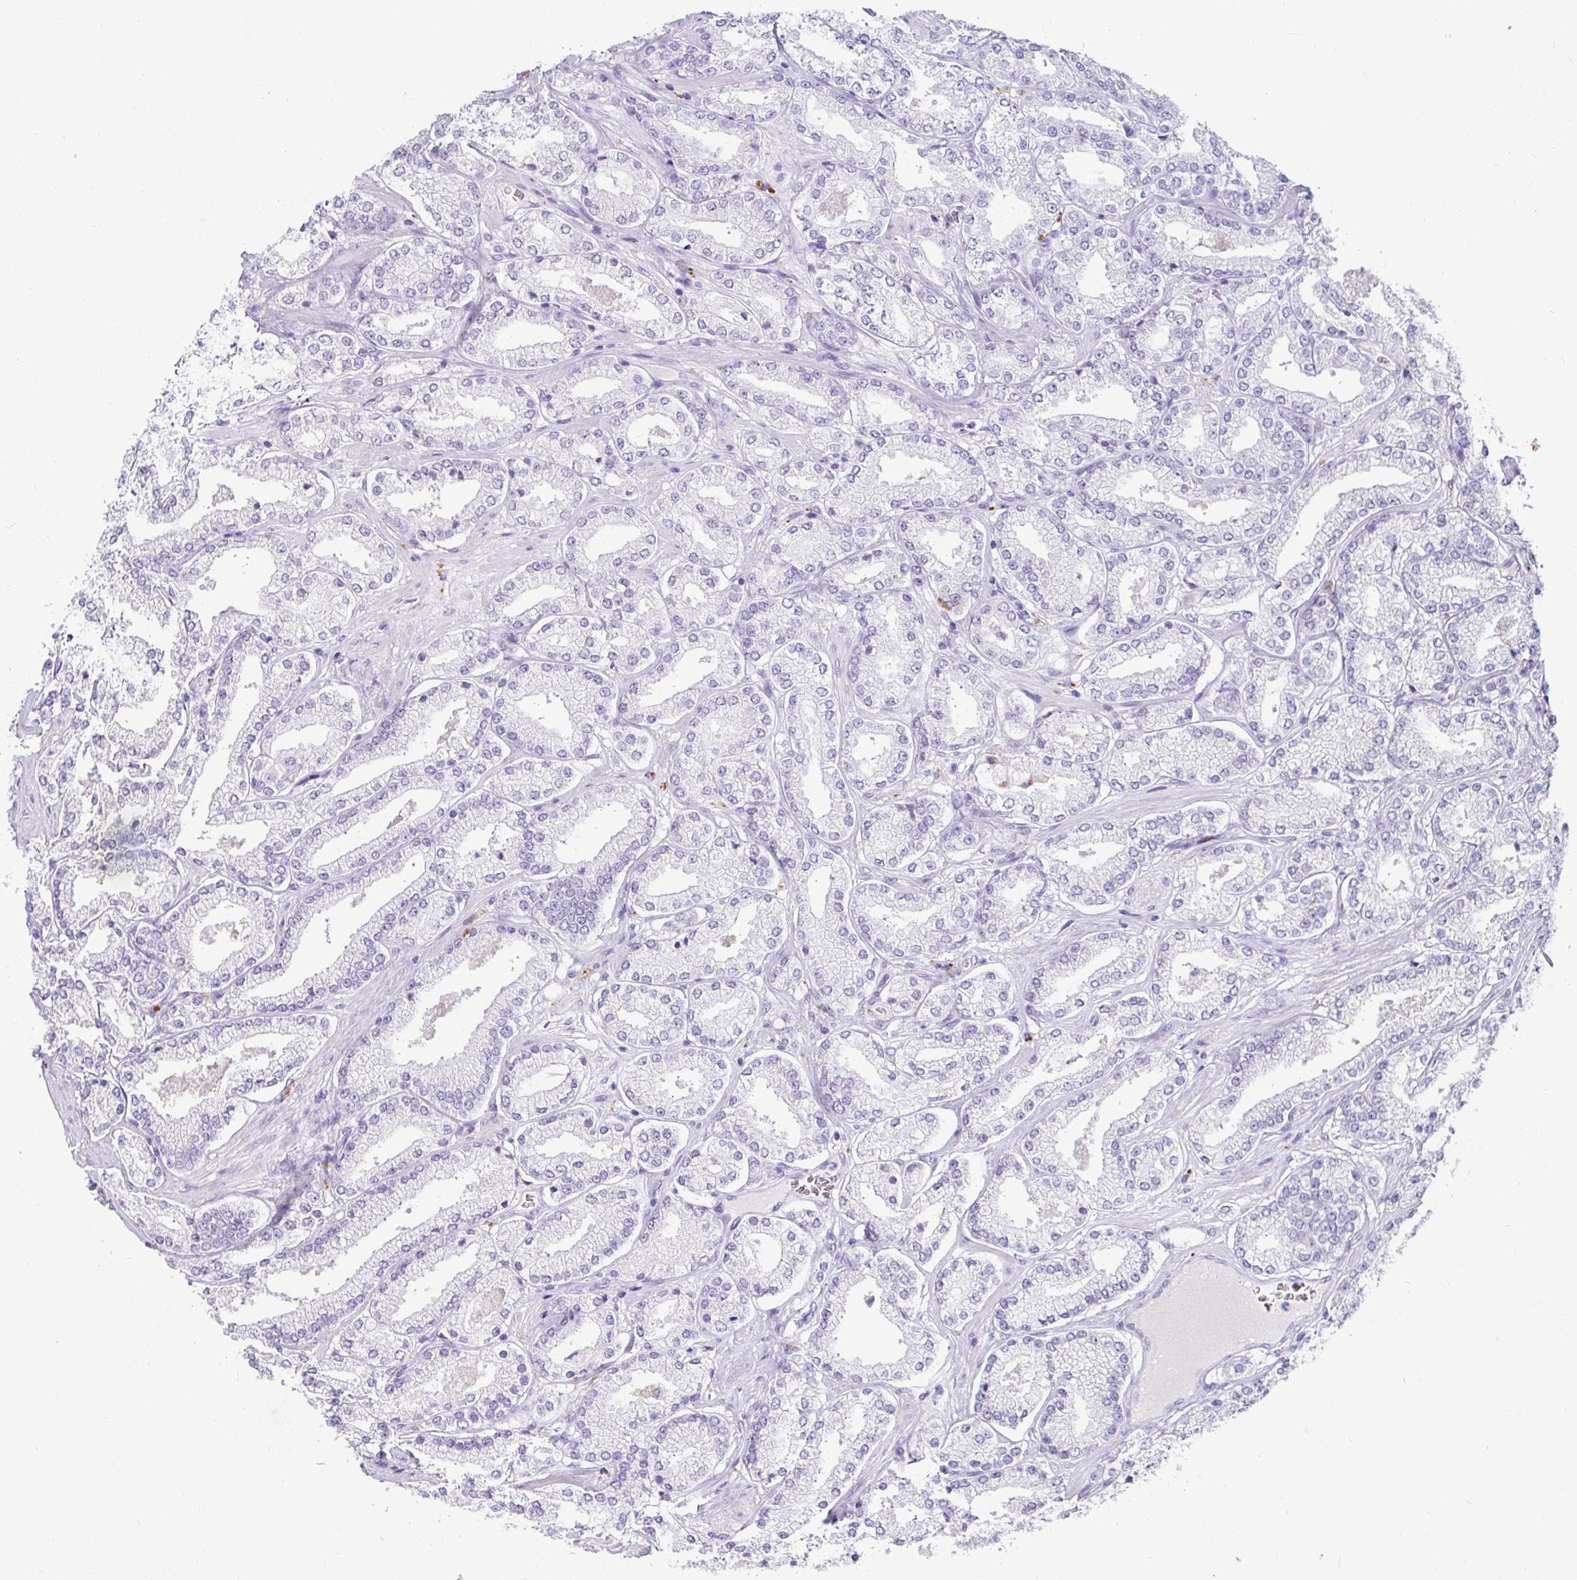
{"staining": {"intensity": "negative", "quantity": "none", "location": "none"}, "tissue": "prostate cancer", "cell_type": "Tumor cells", "image_type": "cancer", "snomed": [{"axis": "morphology", "description": "Adenocarcinoma, High grade"}, {"axis": "topography", "description": "Prostate"}], "caption": "A histopathology image of human high-grade adenocarcinoma (prostate) is negative for staining in tumor cells. (Stains: DAB immunohistochemistry (IHC) with hematoxylin counter stain, Microscopy: brightfield microscopy at high magnification).", "gene": "CTSZ", "patient": {"sex": "male", "age": 63}}